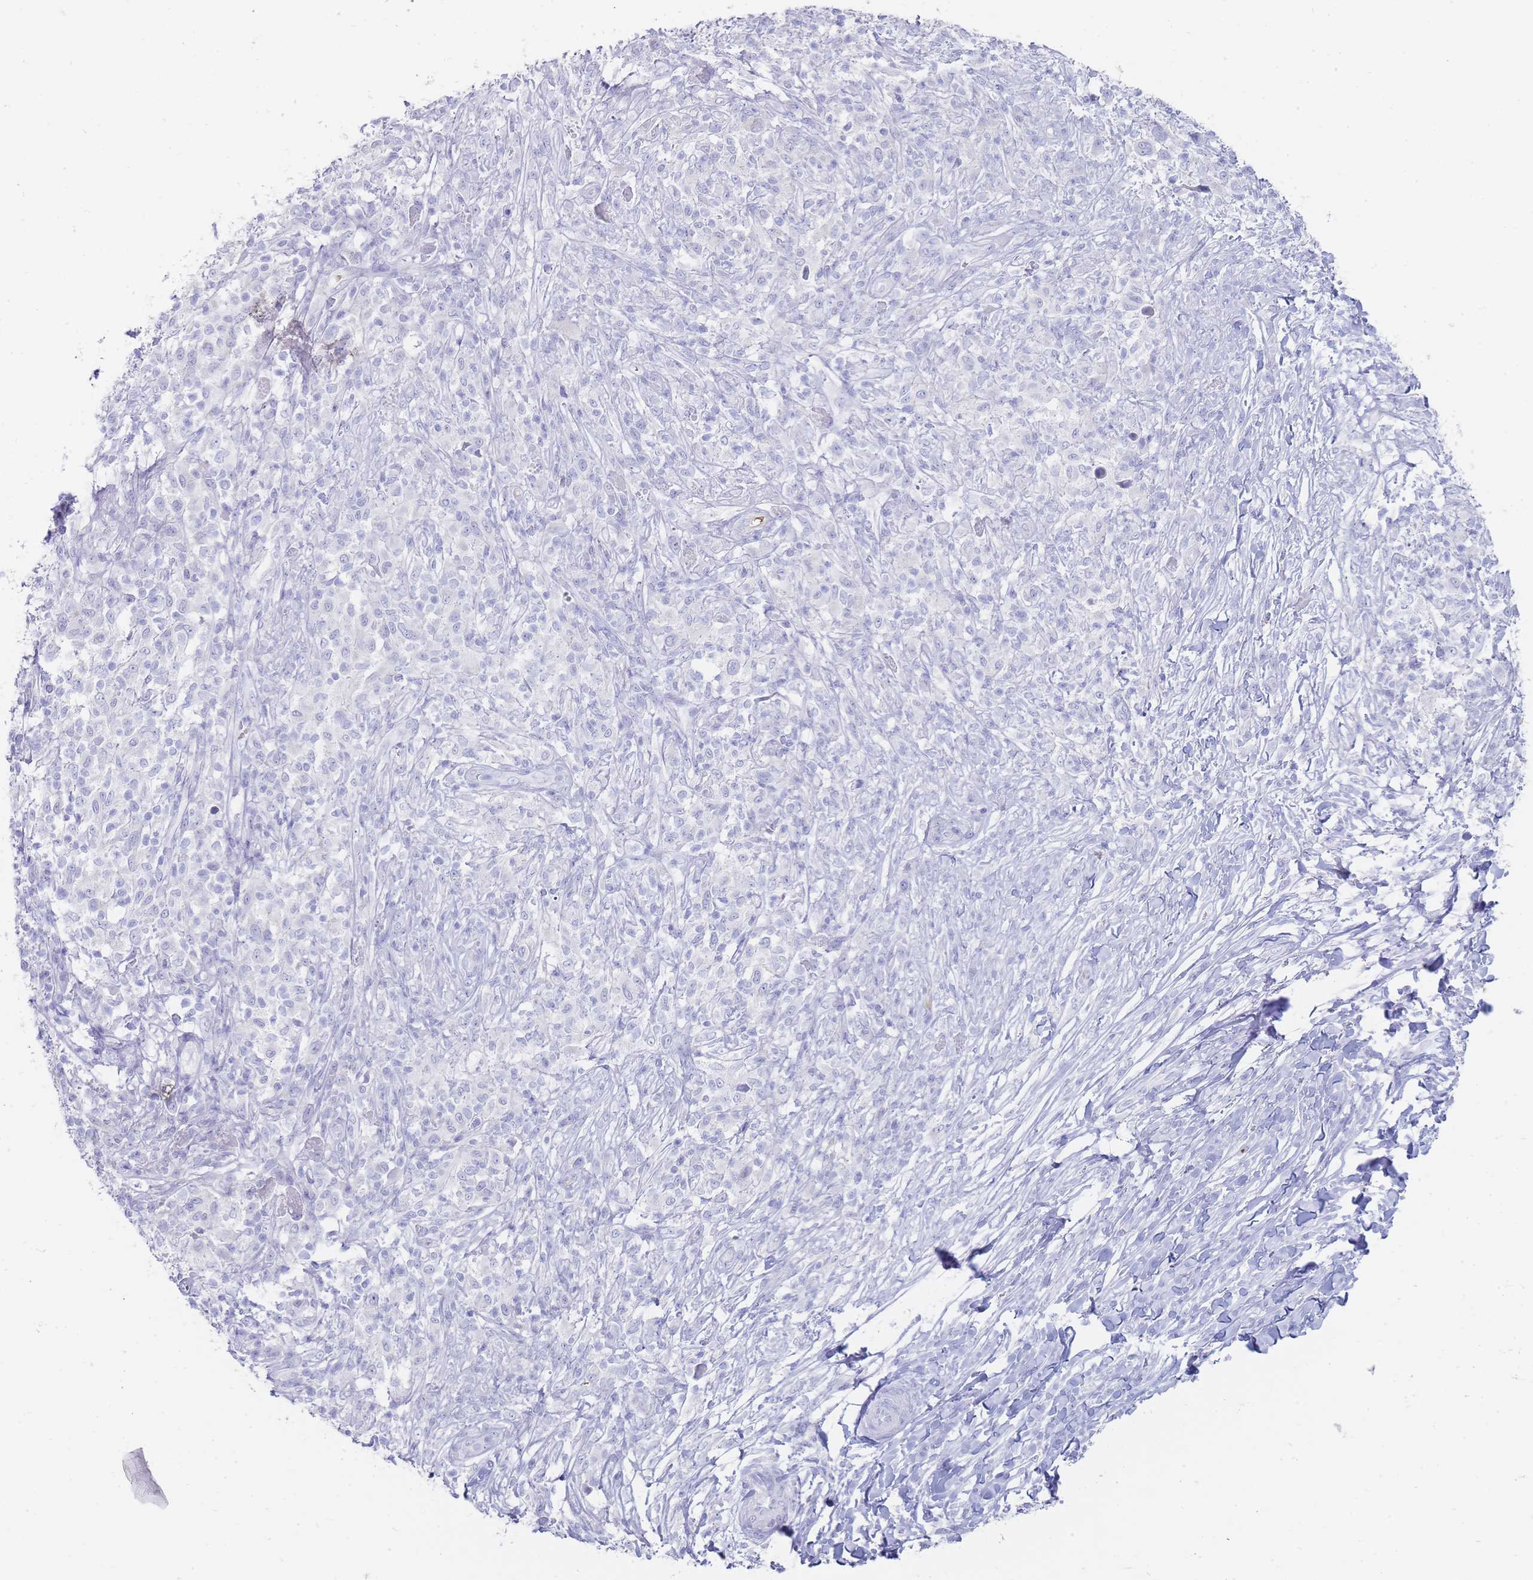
{"staining": {"intensity": "negative", "quantity": "none", "location": "none"}, "tissue": "melanoma", "cell_type": "Tumor cells", "image_type": "cancer", "snomed": [{"axis": "morphology", "description": "Malignant melanoma, NOS"}, {"axis": "topography", "description": "Skin"}], "caption": "High power microscopy micrograph of an immunohistochemistry histopathology image of malignant melanoma, revealing no significant expression in tumor cells.", "gene": "HBG2", "patient": {"sex": "male", "age": 66}}